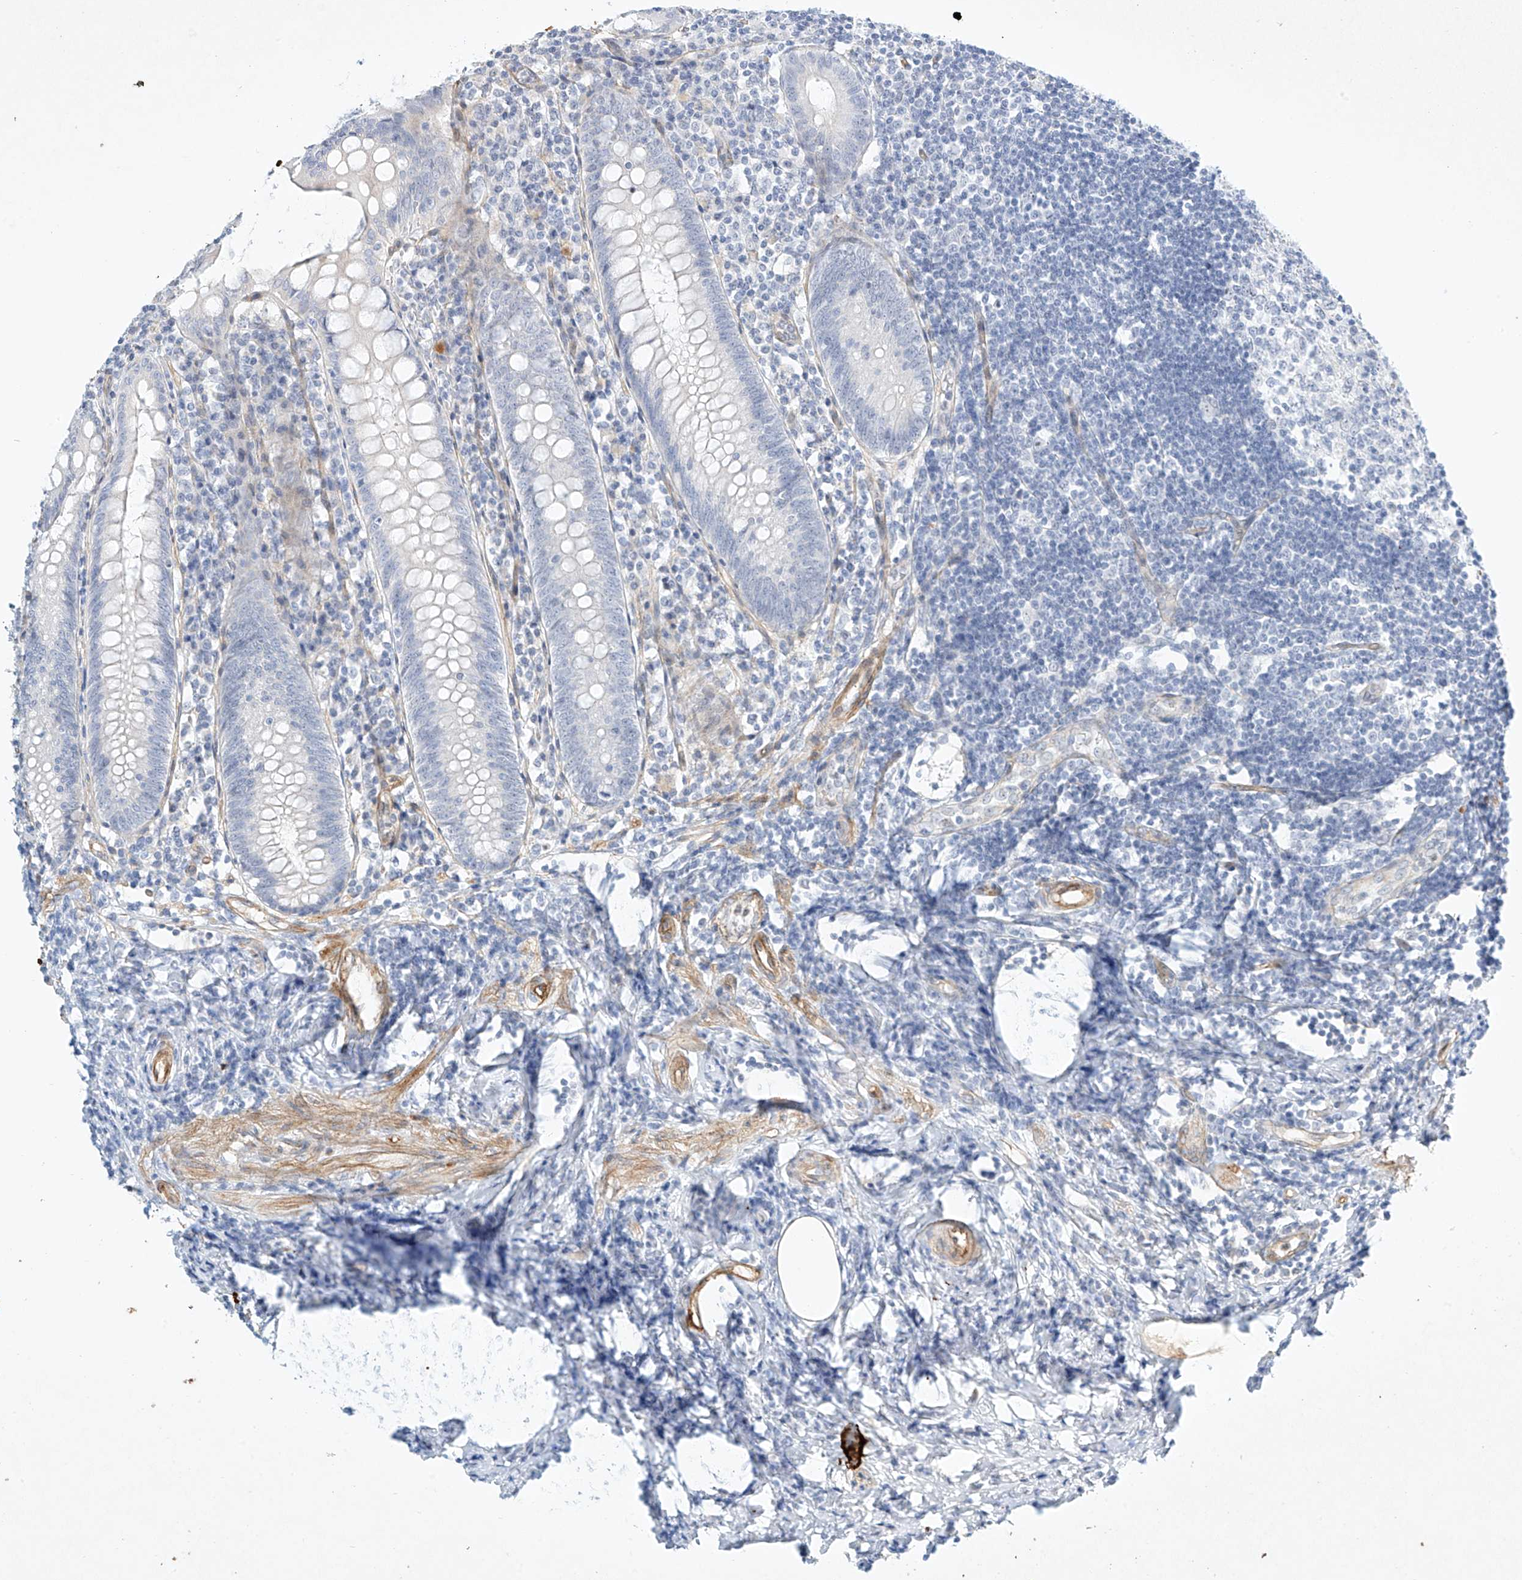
{"staining": {"intensity": "negative", "quantity": "none", "location": "none"}, "tissue": "appendix", "cell_type": "Glandular cells", "image_type": "normal", "snomed": [{"axis": "morphology", "description": "Normal tissue, NOS"}, {"axis": "topography", "description": "Appendix"}], "caption": "The histopathology image shows no staining of glandular cells in benign appendix.", "gene": "REEP2", "patient": {"sex": "female", "age": 54}}